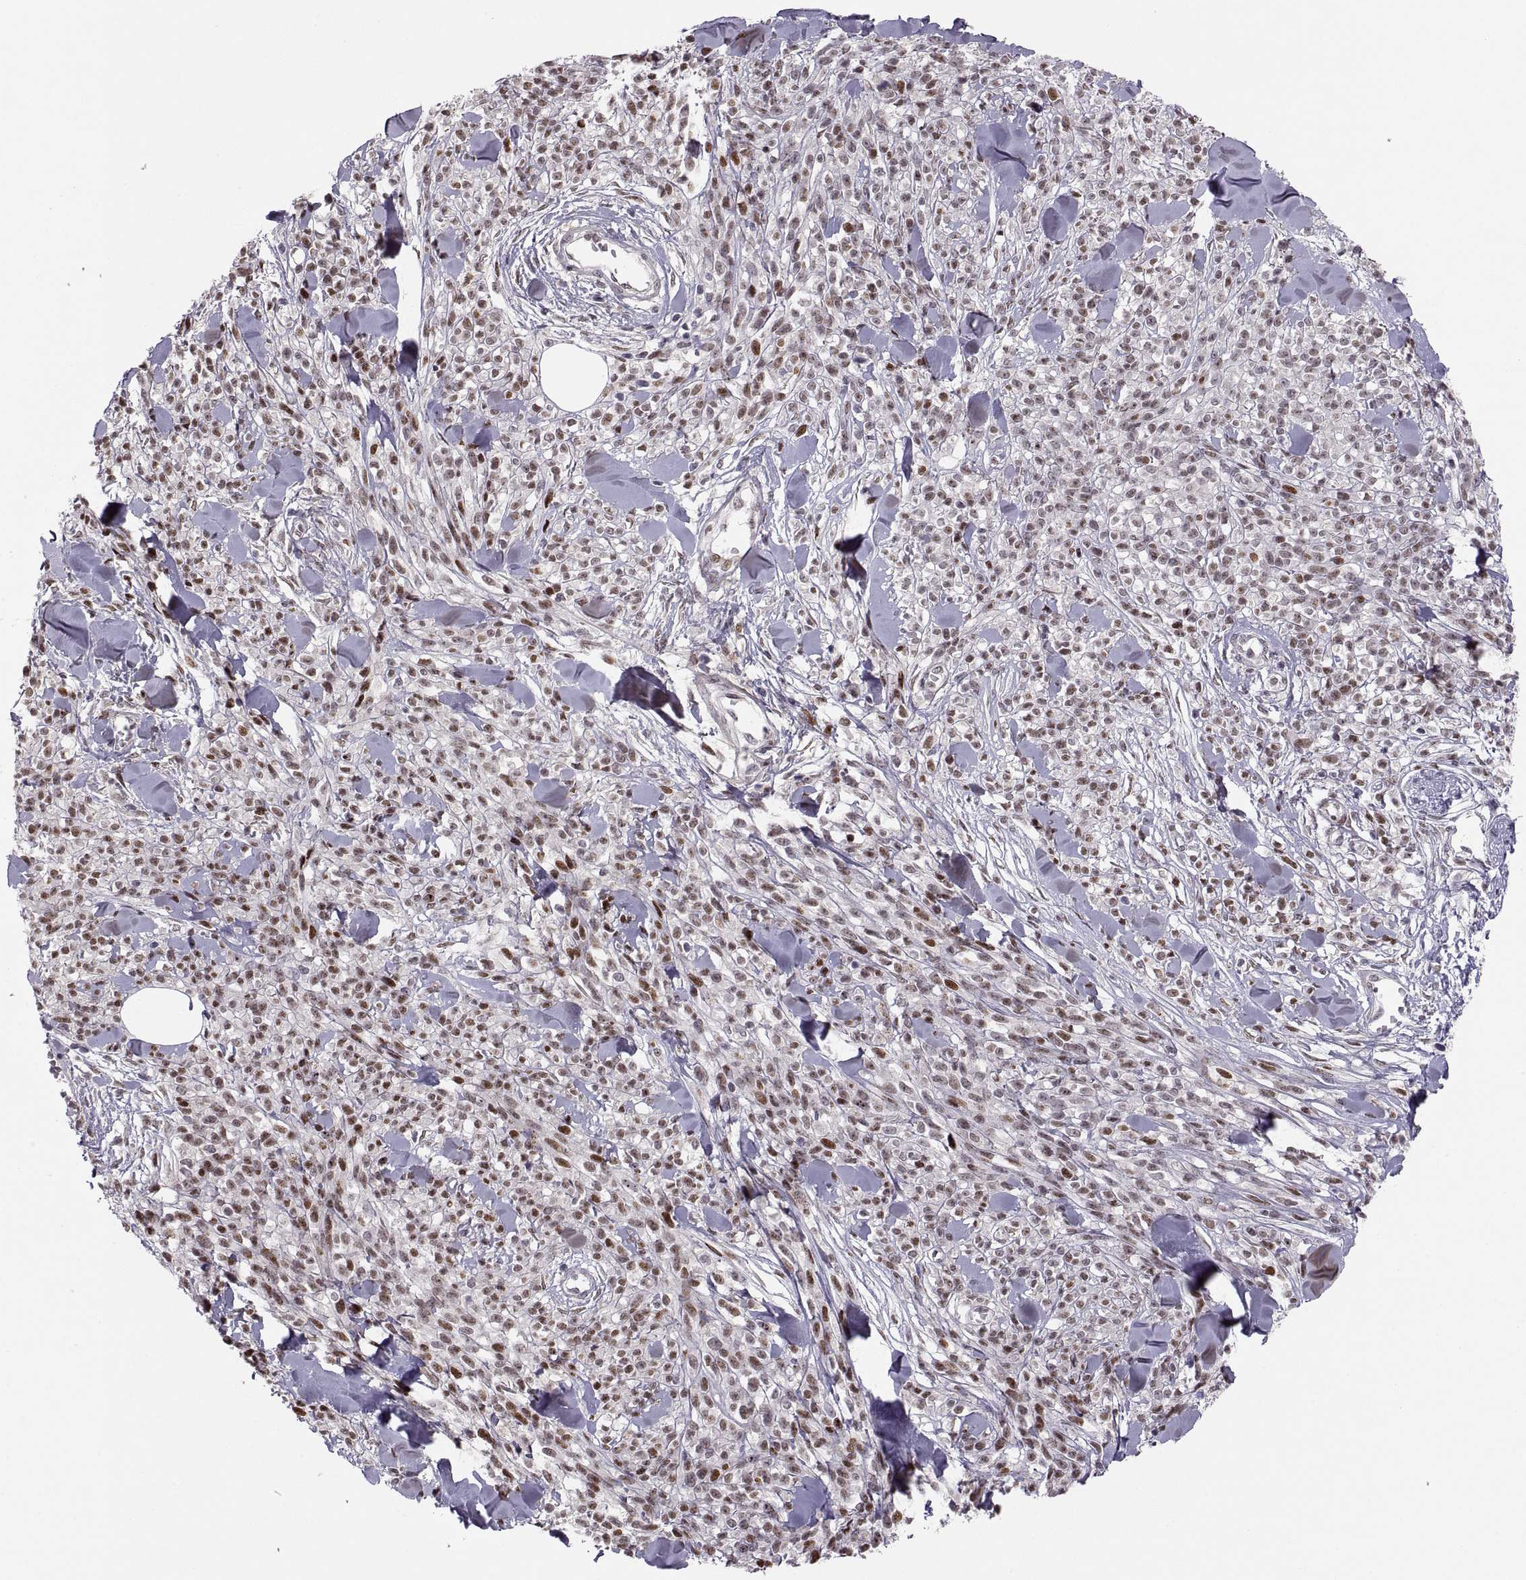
{"staining": {"intensity": "strong", "quantity": ">75%", "location": "nuclear"}, "tissue": "melanoma", "cell_type": "Tumor cells", "image_type": "cancer", "snomed": [{"axis": "morphology", "description": "Malignant melanoma, NOS"}, {"axis": "topography", "description": "Skin"}, {"axis": "topography", "description": "Skin of trunk"}], "caption": "Melanoma was stained to show a protein in brown. There is high levels of strong nuclear expression in approximately >75% of tumor cells.", "gene": "SNAI1", "patient": {"sex": "male", "age": 74}}